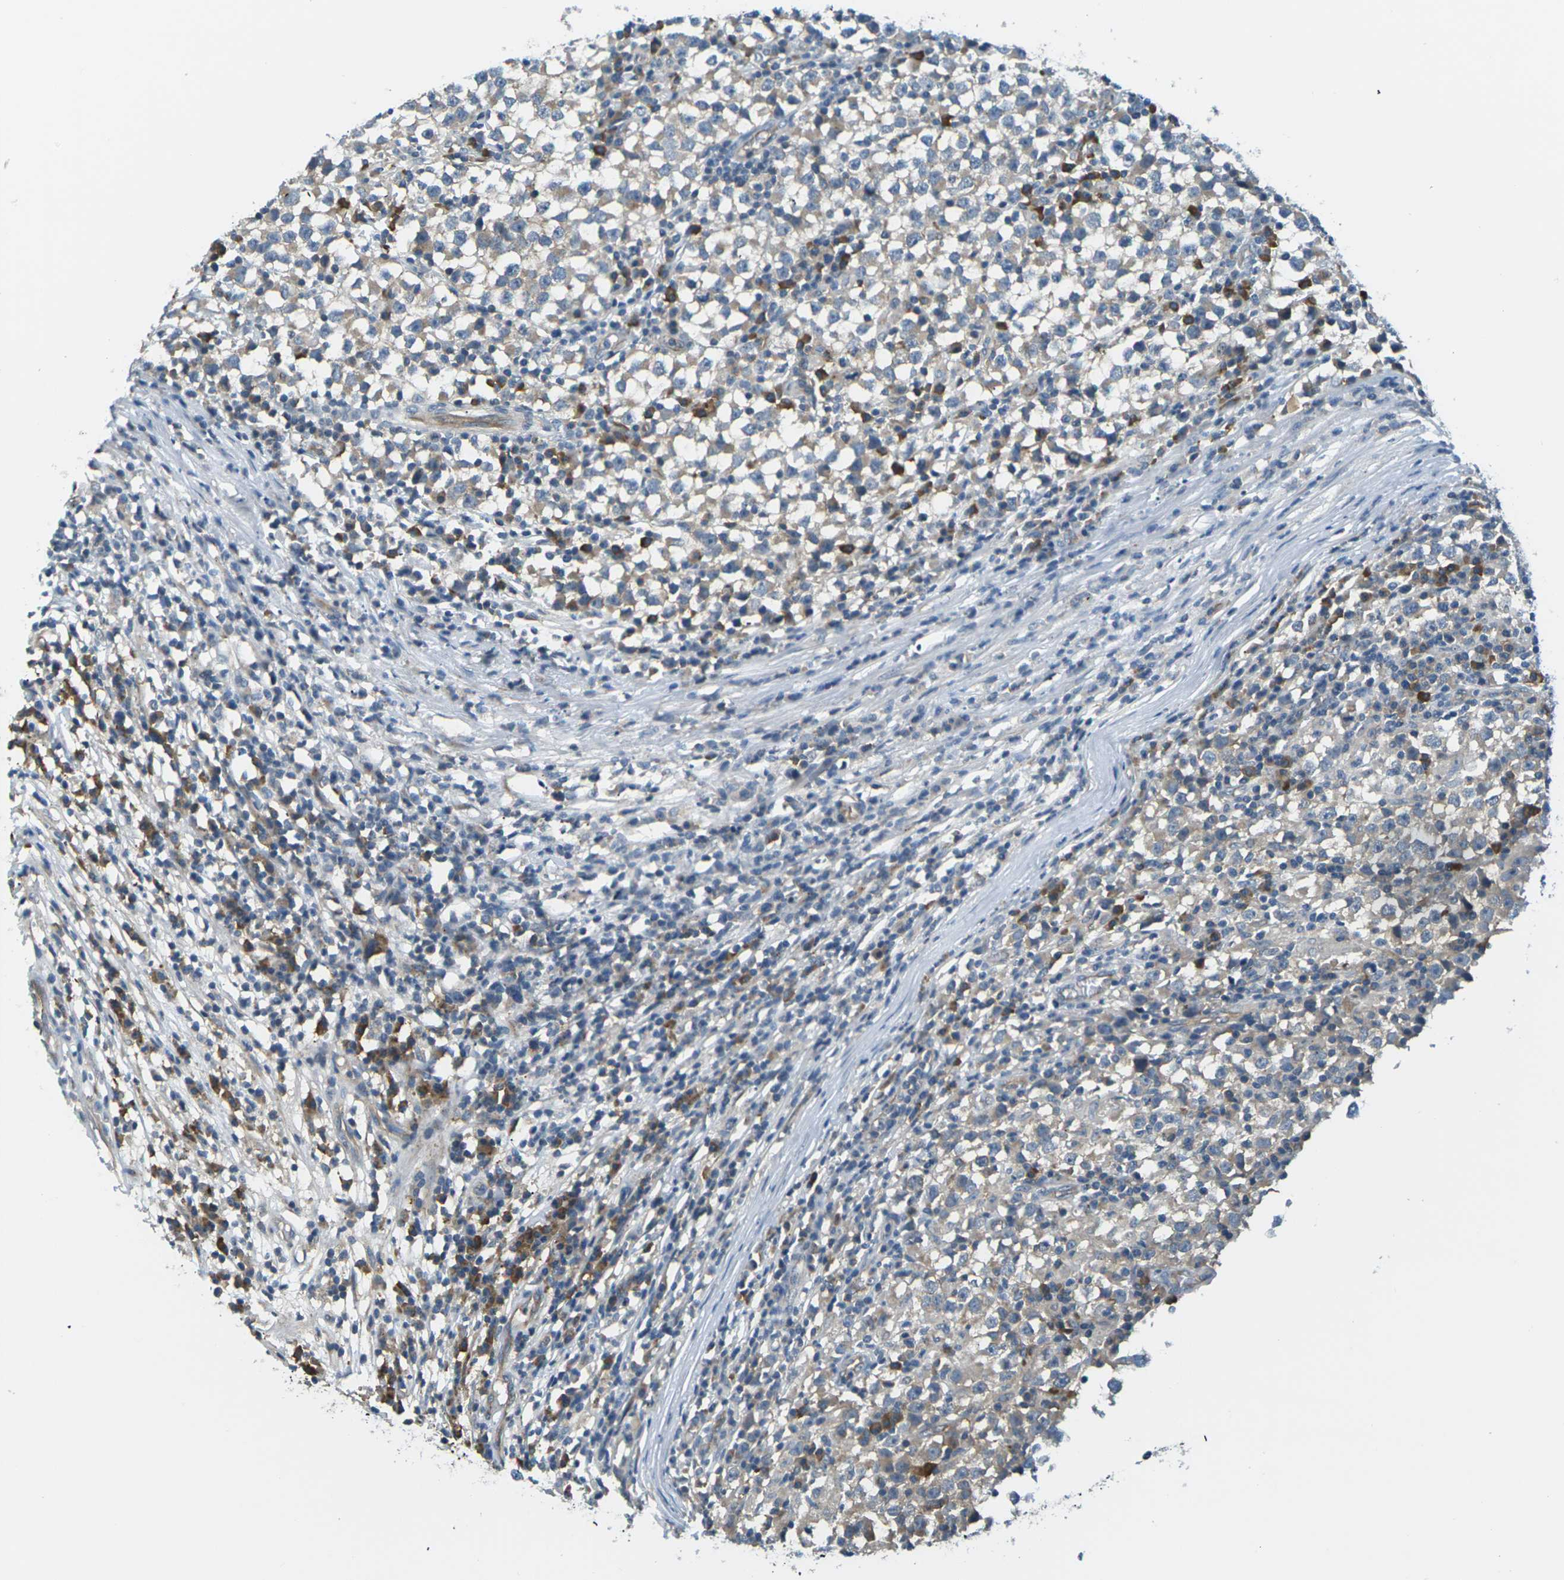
{"staining": {"intensity": "weak", "quantity": "<25%", "location": "cytoplasmic/membranous"}, "tissue": "testis cancer", "cell_type": "Tumor cells", "image_type": "cancer", "snomed": [{"axis": "morphology", "description": "Seminoma, NOS"}, {"axis": "topography", "description": "Testis"}], "caption": "Immunohistochemistry photomicrograph of testis cancer (seminoma) stained for a protein (brown), which exhibits no staining in tumor cells.", "gene": "SLC13A3", "patient": {"sex": "male", "age": 65}}